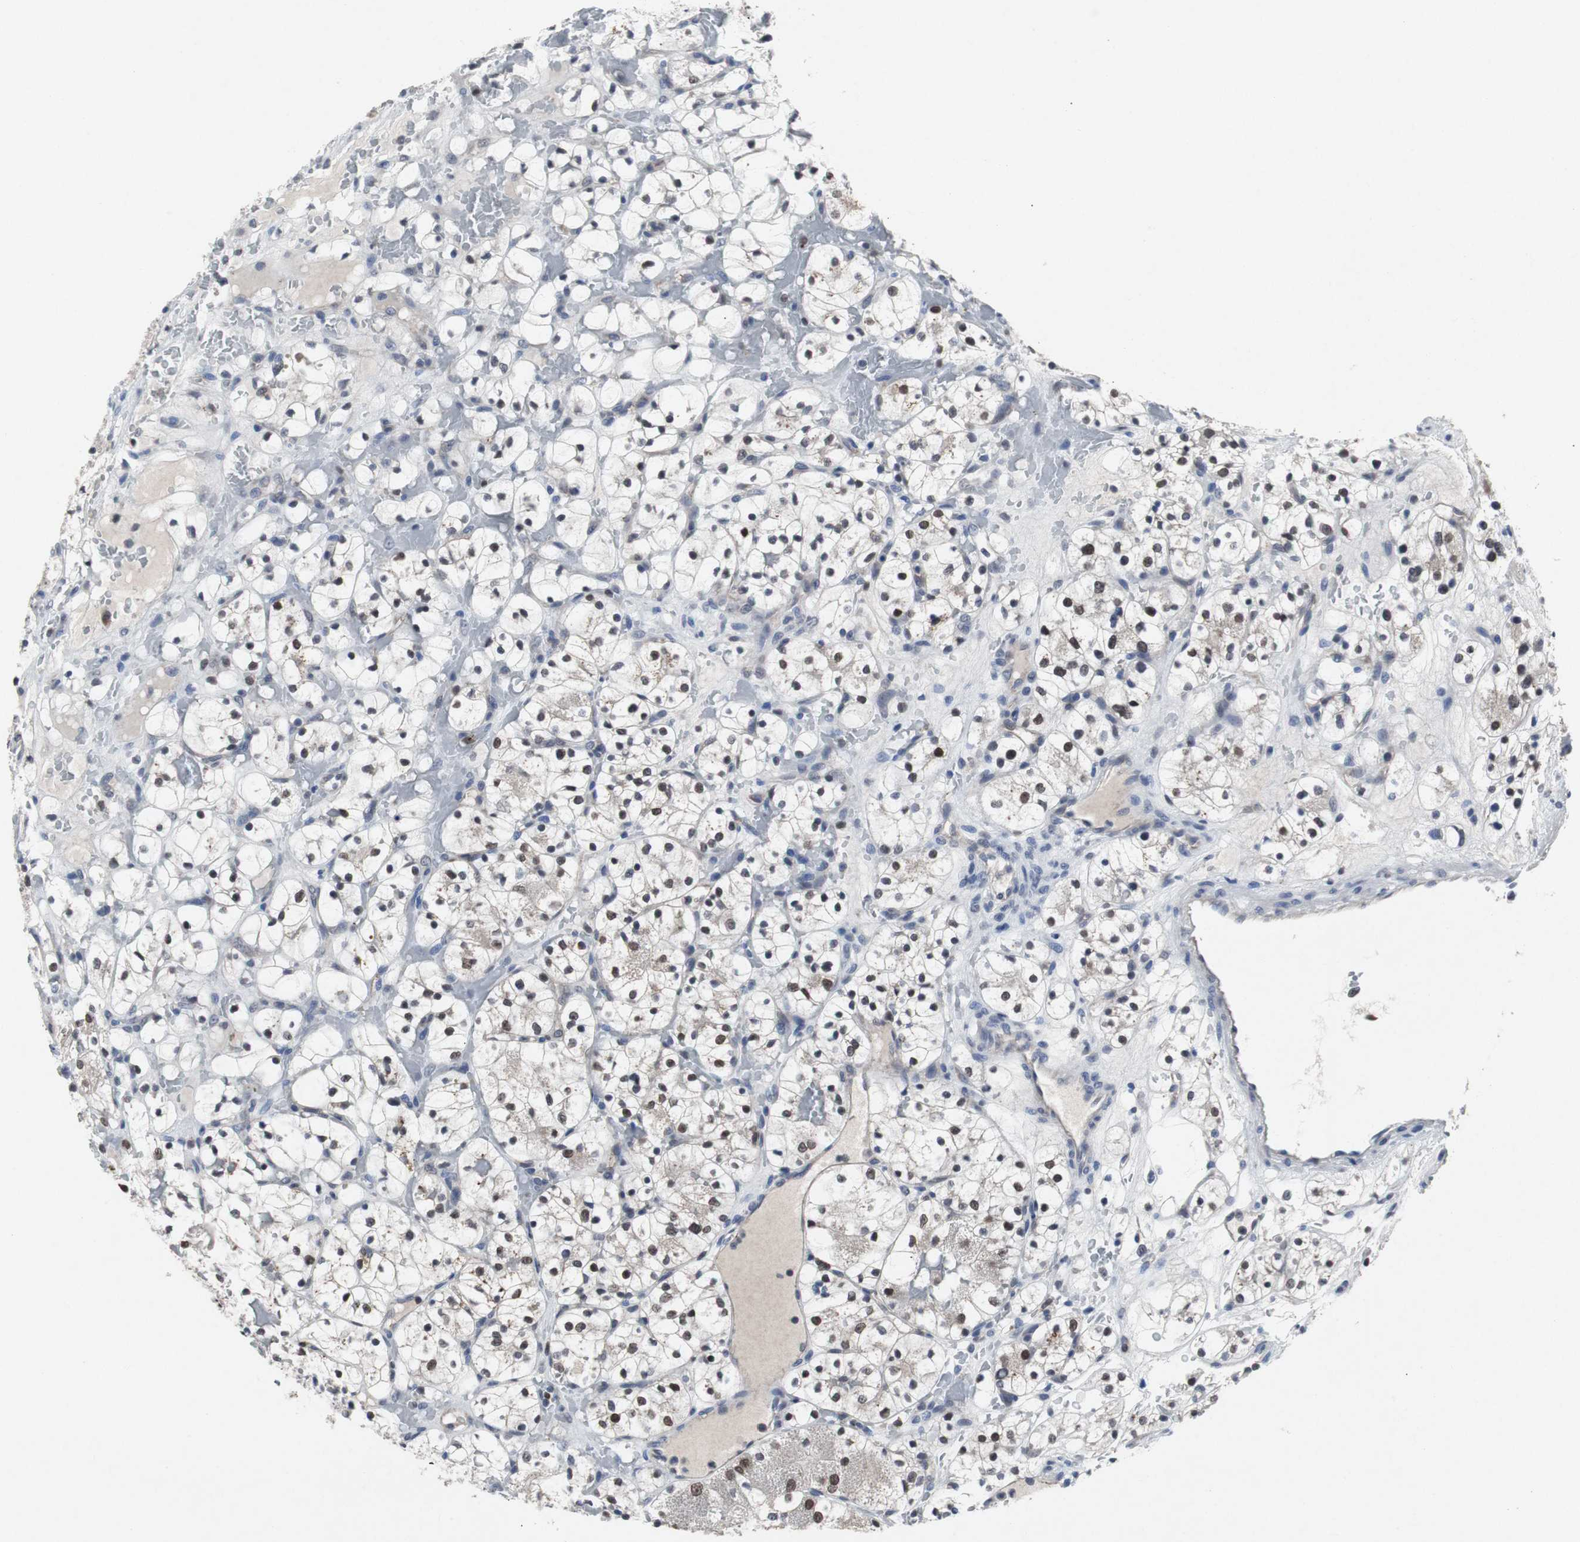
{"staining": {"intensity": "moderate", "quantity": ">75%", "location": "nuclear"}, "tissue": "renal cancer", "cell_type": "Tumor cells", "image_type": "cancer", "snomed": [{"axis": "morphology", "description": "Adenocarcinoma, NOS"}, {"axis": "topography", "description": "Kidney"}], "caption": "Immunohistochemical staining of human renal adenocarcinoma demonstrates moderate nuclear protein expression in approximately >75% of tumor cells.", "gene": "RBM47", "patient": {"sex": "female", "age": 60}}